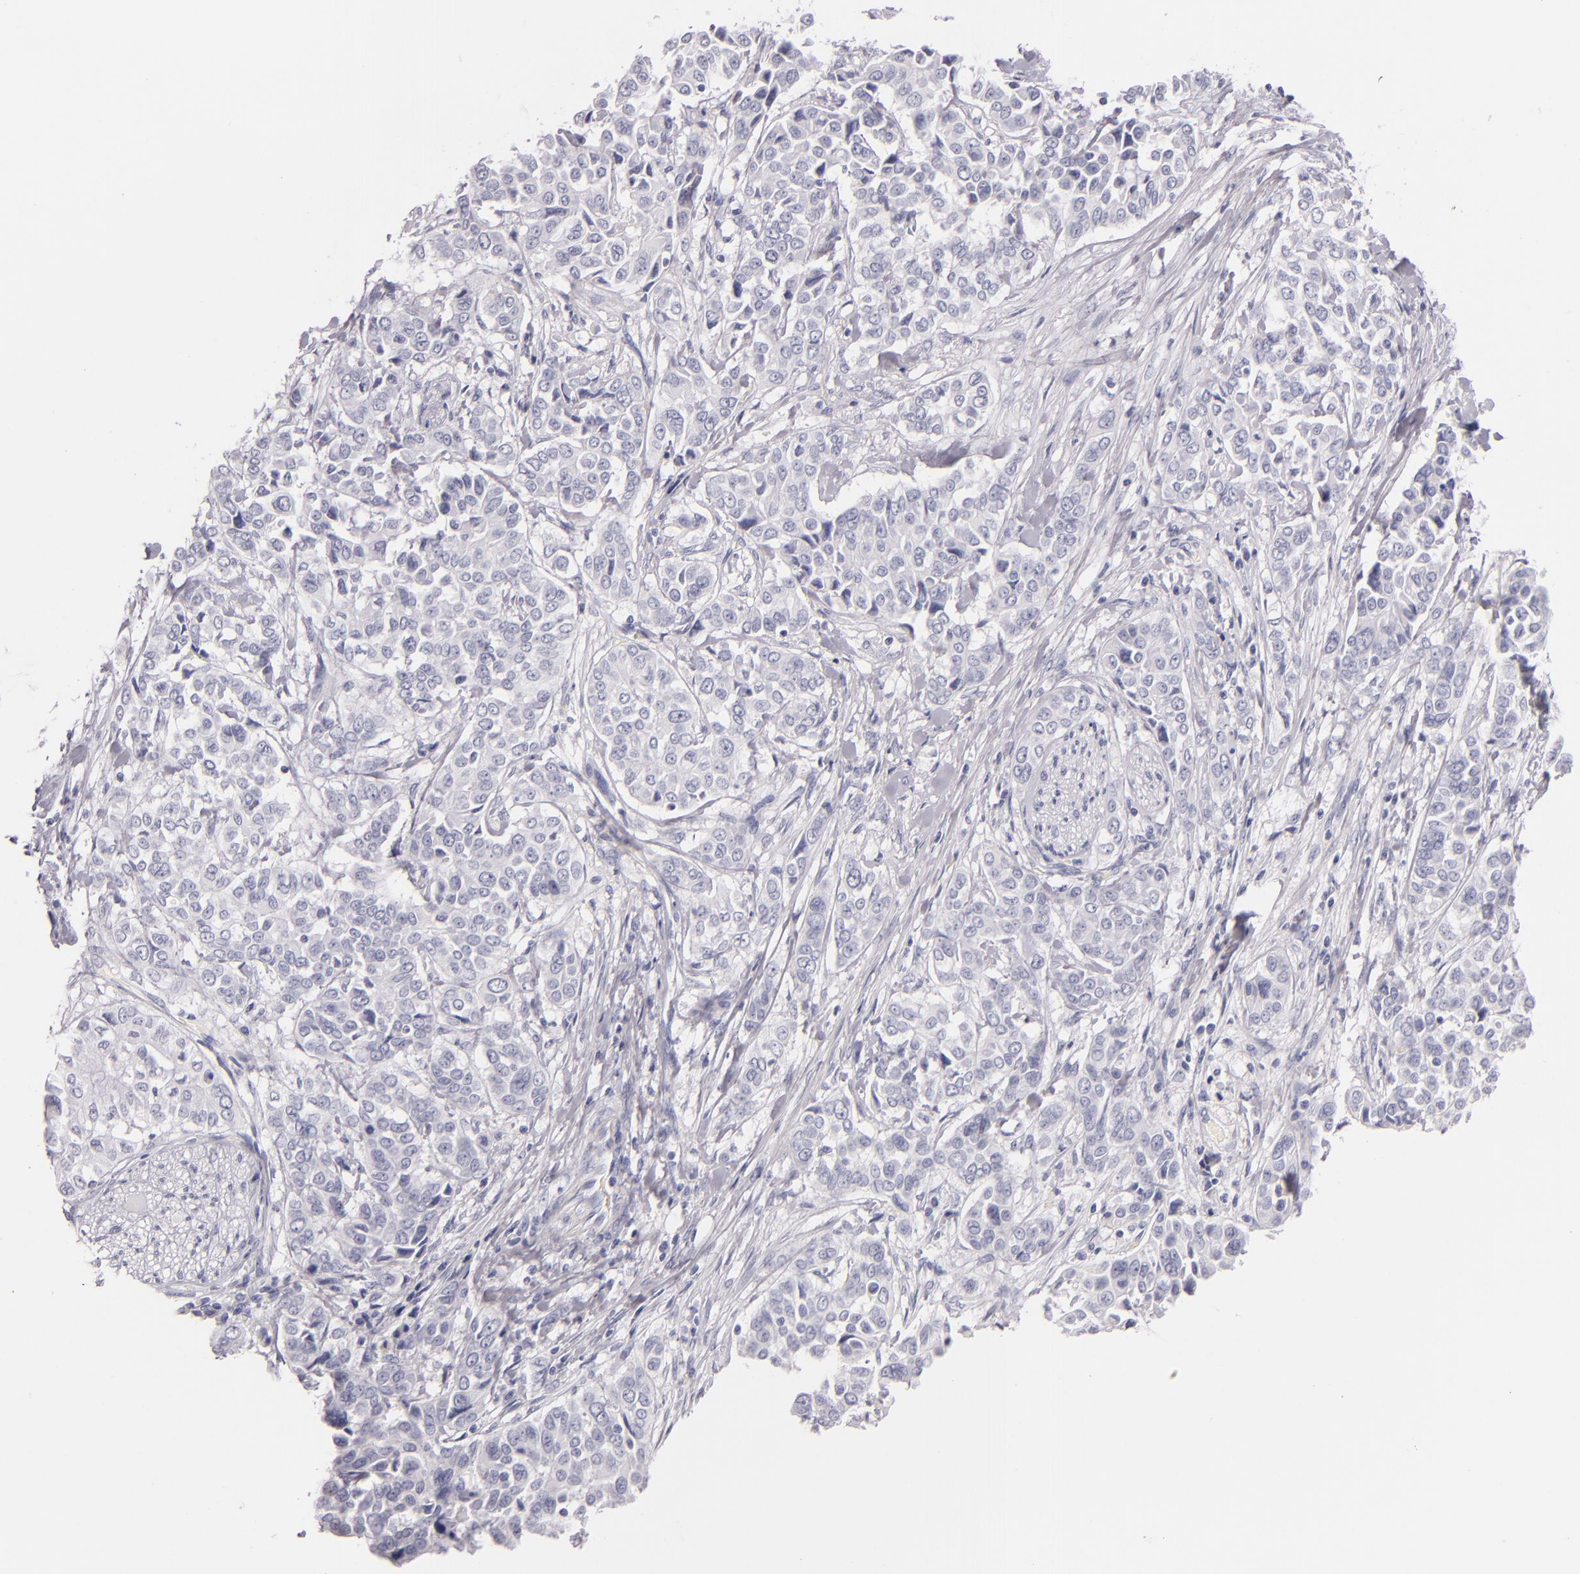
{"staining": {"intensity": "negative", "quantity": "none", "location": "none"}, "tissue": "pancreatic cancer", "cell_type": "Tumor cells", "image_type": "cancer", "snomed": [{"axis": "morphology", "description": "Adenocarcinoma, NOS"}, {"axis": "topography", "description": "Pancreas"}], "caption": "This is a image of immunohistochemistry (IHC) staining of pancreatic cancer (adenocarcinoma), which shows no positivity in tumor cells.", "gene": "CD207", "patient": {"sex": "female", "age": 52}}